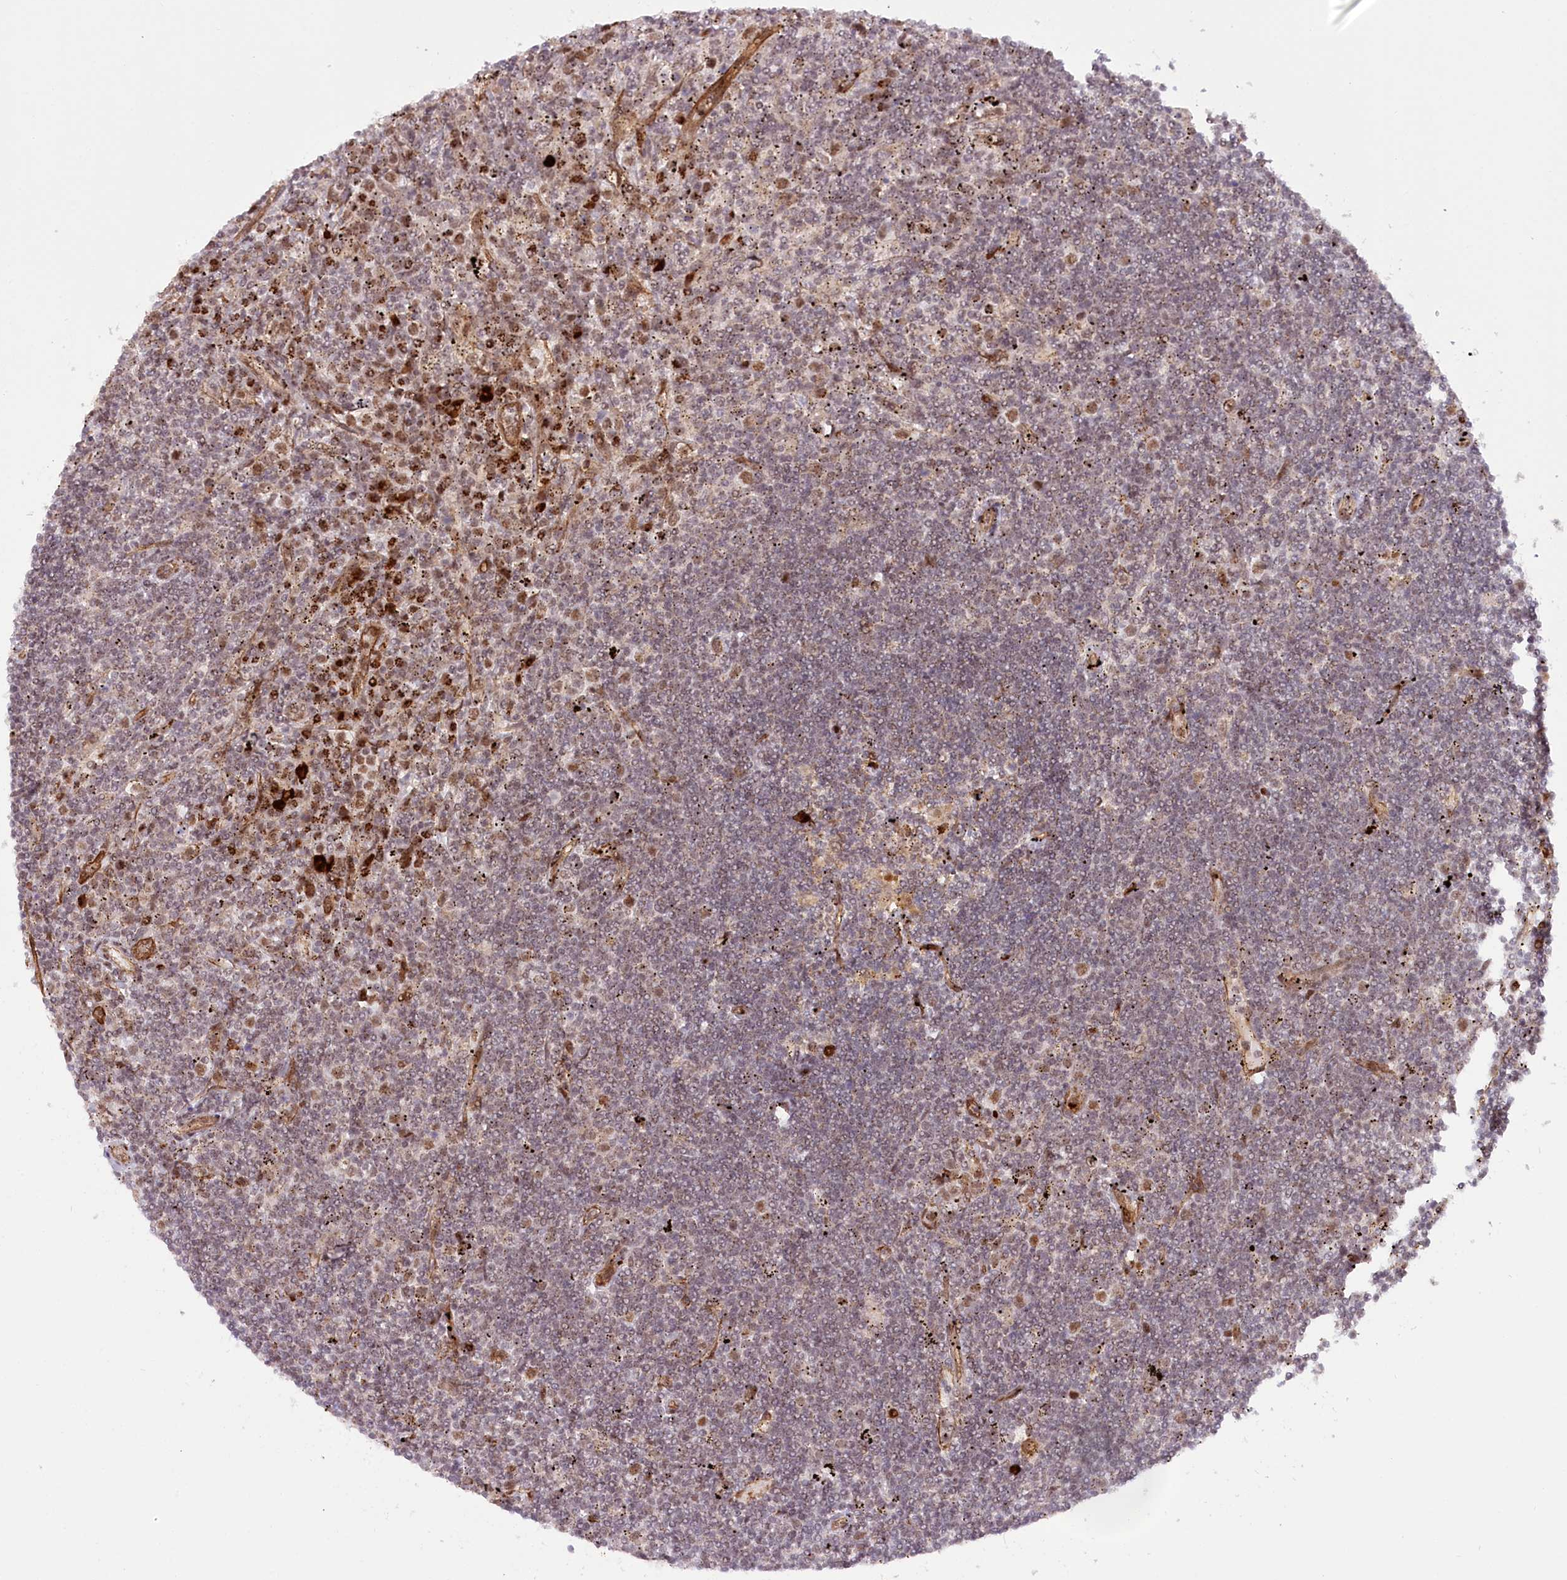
{"staining": {"intensity": "negative", "quantity": "none", "location": "none"}, "tissue": "lymphoma", "cell_type": "Tumor cells", "image_type": "cancer", "snomed": [{"axis": "morphology", "description": "Malignant lymphoma, non-Hodgkin's type, Low grade"}, {"axis": "topography", "description": "Spleen"}], "caption": "A high-resolution photomicrograph shows immunohistochemistry staining of malignant lymphoma, non-Hodgkin's type (low-grade), which displays no significant expression in tumor cells. Nuclei are stained in blue.", "gene": "COPG1", "patient": {"sex": "male", "age": 76}}